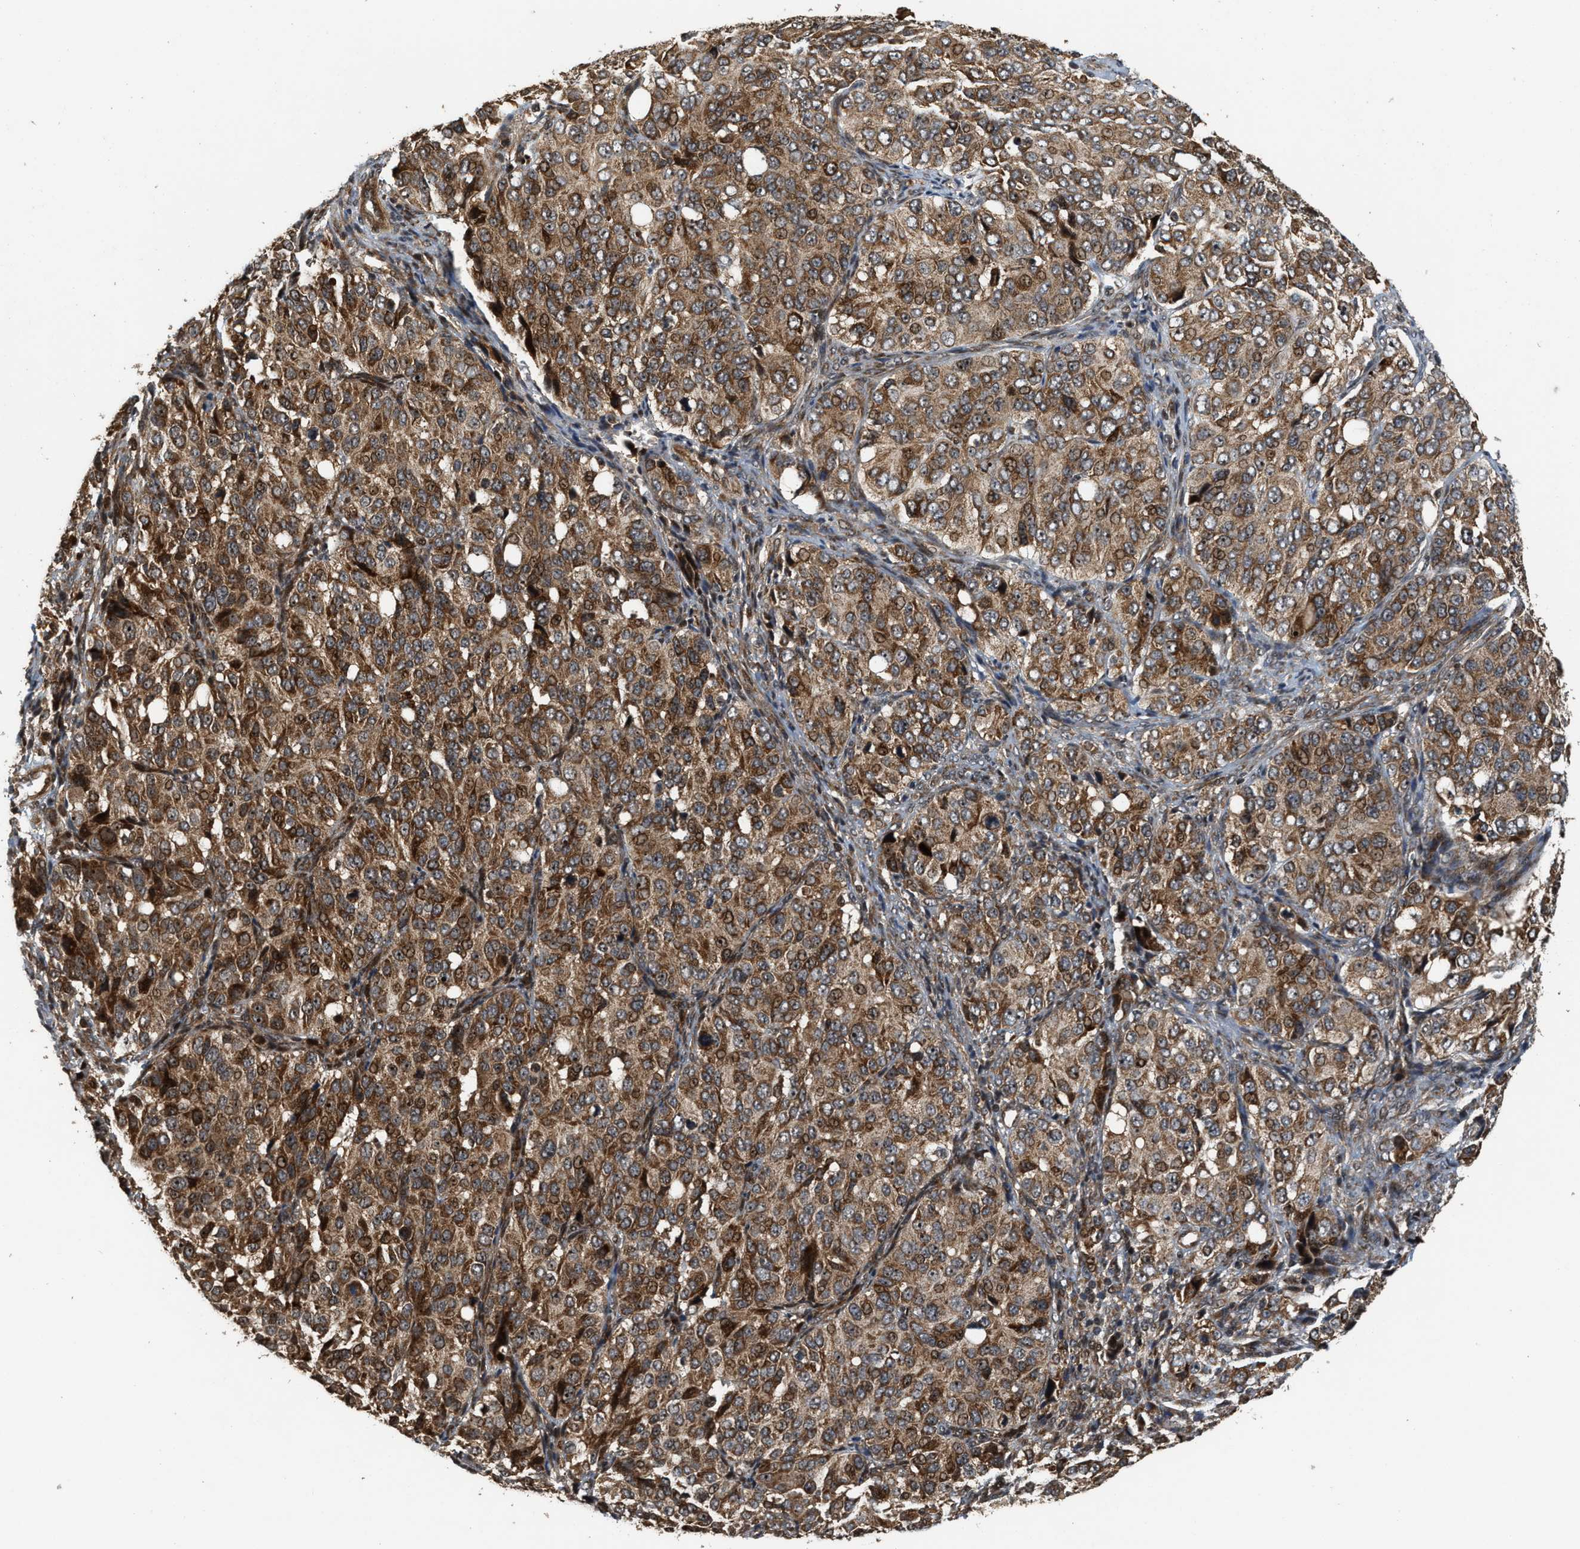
{"staining": {"intensity": "strong", "quantity": ">75%", "location": "cytoplasmic/membranous,nuclear"}, "tissue": "ovarian cancer", "cell_type": "Tumor cells", "image_type": "cancer", "snomed": [{"axis": "morphology", "description": "Carcinoma, endometroid"}, {"axis": "topography", "description": "Ovary"}], "caption": "This histopathology image shows immunohistochemistry (IHC) staining of human endometroid carcinoma (ovarian), with high strong cytoplasmic/membranous and nuclear expression in about >75% of tumor cells.", "gene": "ELP2", "patient": {"sex": "female", "age": 51}}